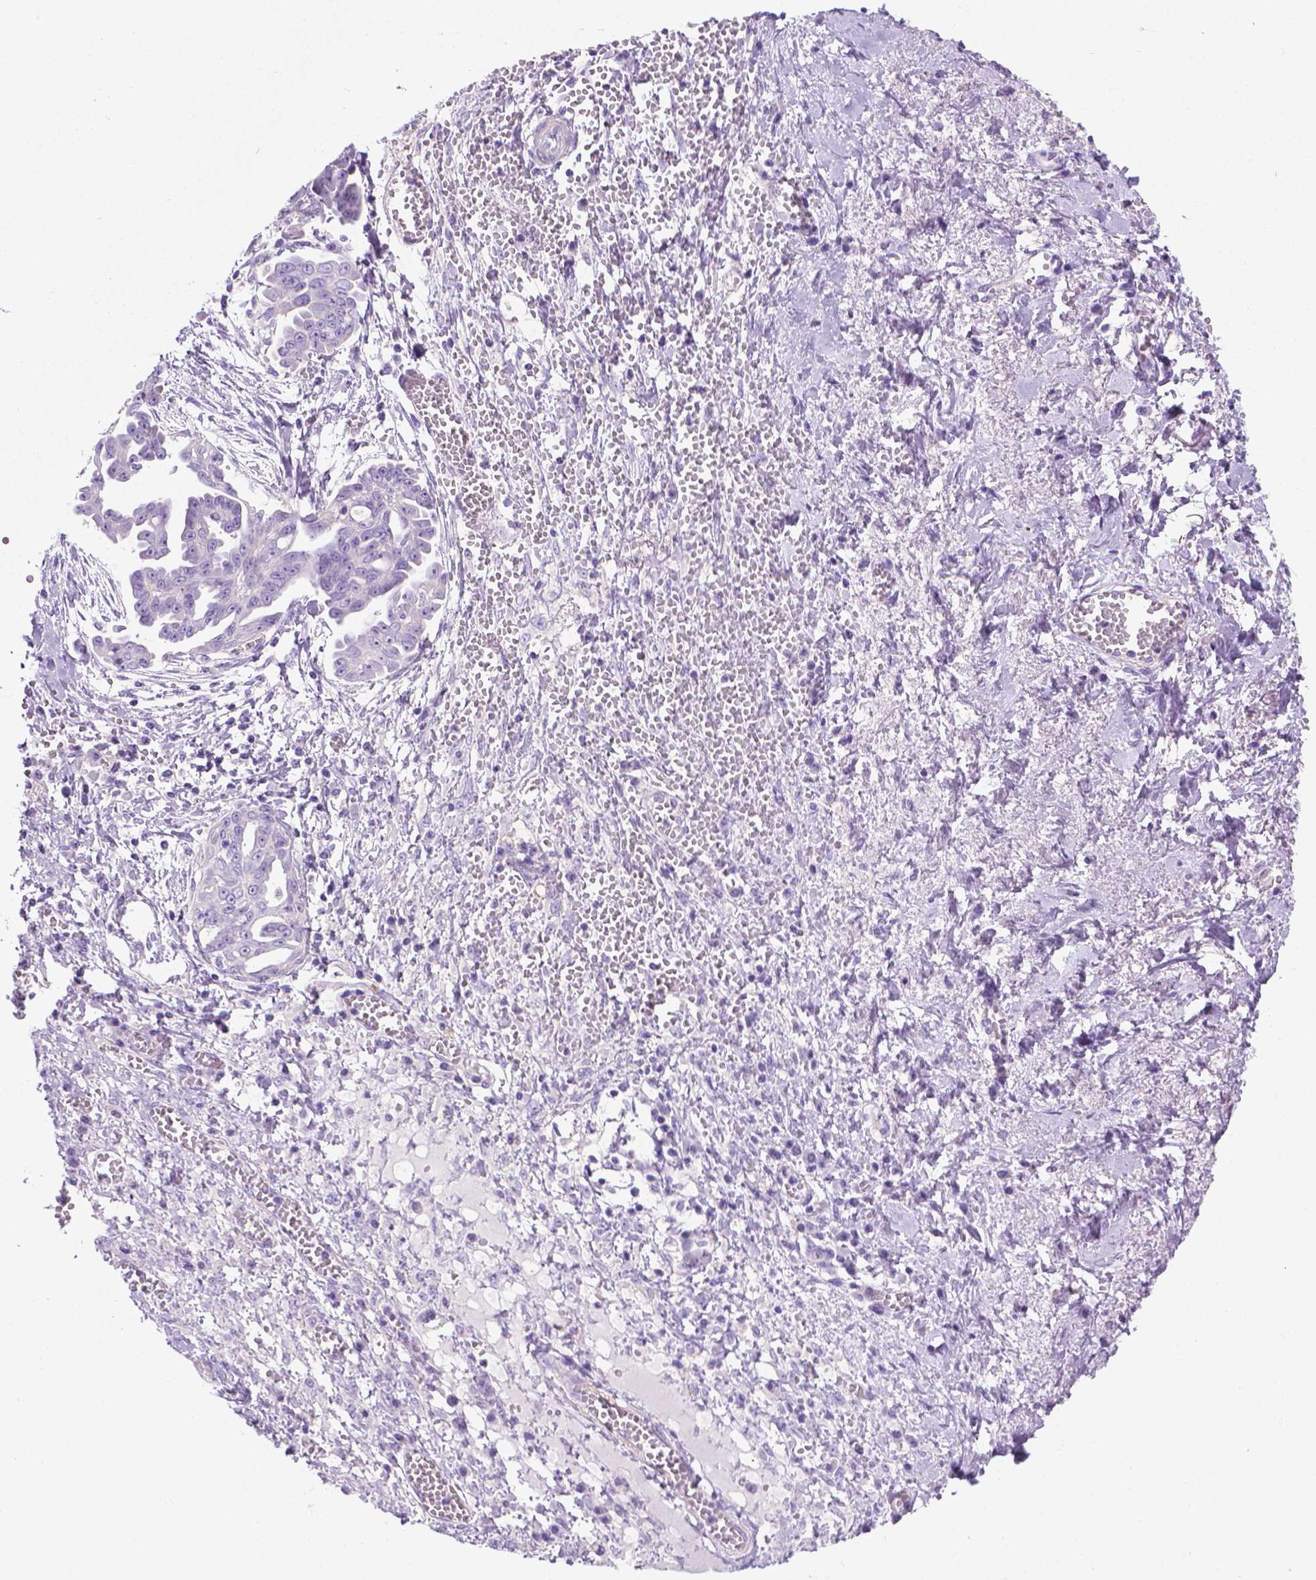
{"staining": {"intensity": "negative", "quantity": "none", "location": "none"}, "tissue": "ovarian cancer", "cell_type": "Tumor cells", "image_type": "cancer", "snomed": [{"axis": "morphology", "description": "Cystadenocarcinoma, serous, NOS"}, {"axis": "topography", "description": "Ovary"}], "caption": "This is a histopathology image of immunohistochemistry (IHC) staining of ovarian cancer, which shows no expression in tumor cells.", "gene": "FASN", "patient": {"sex": "female", "age": 71}}